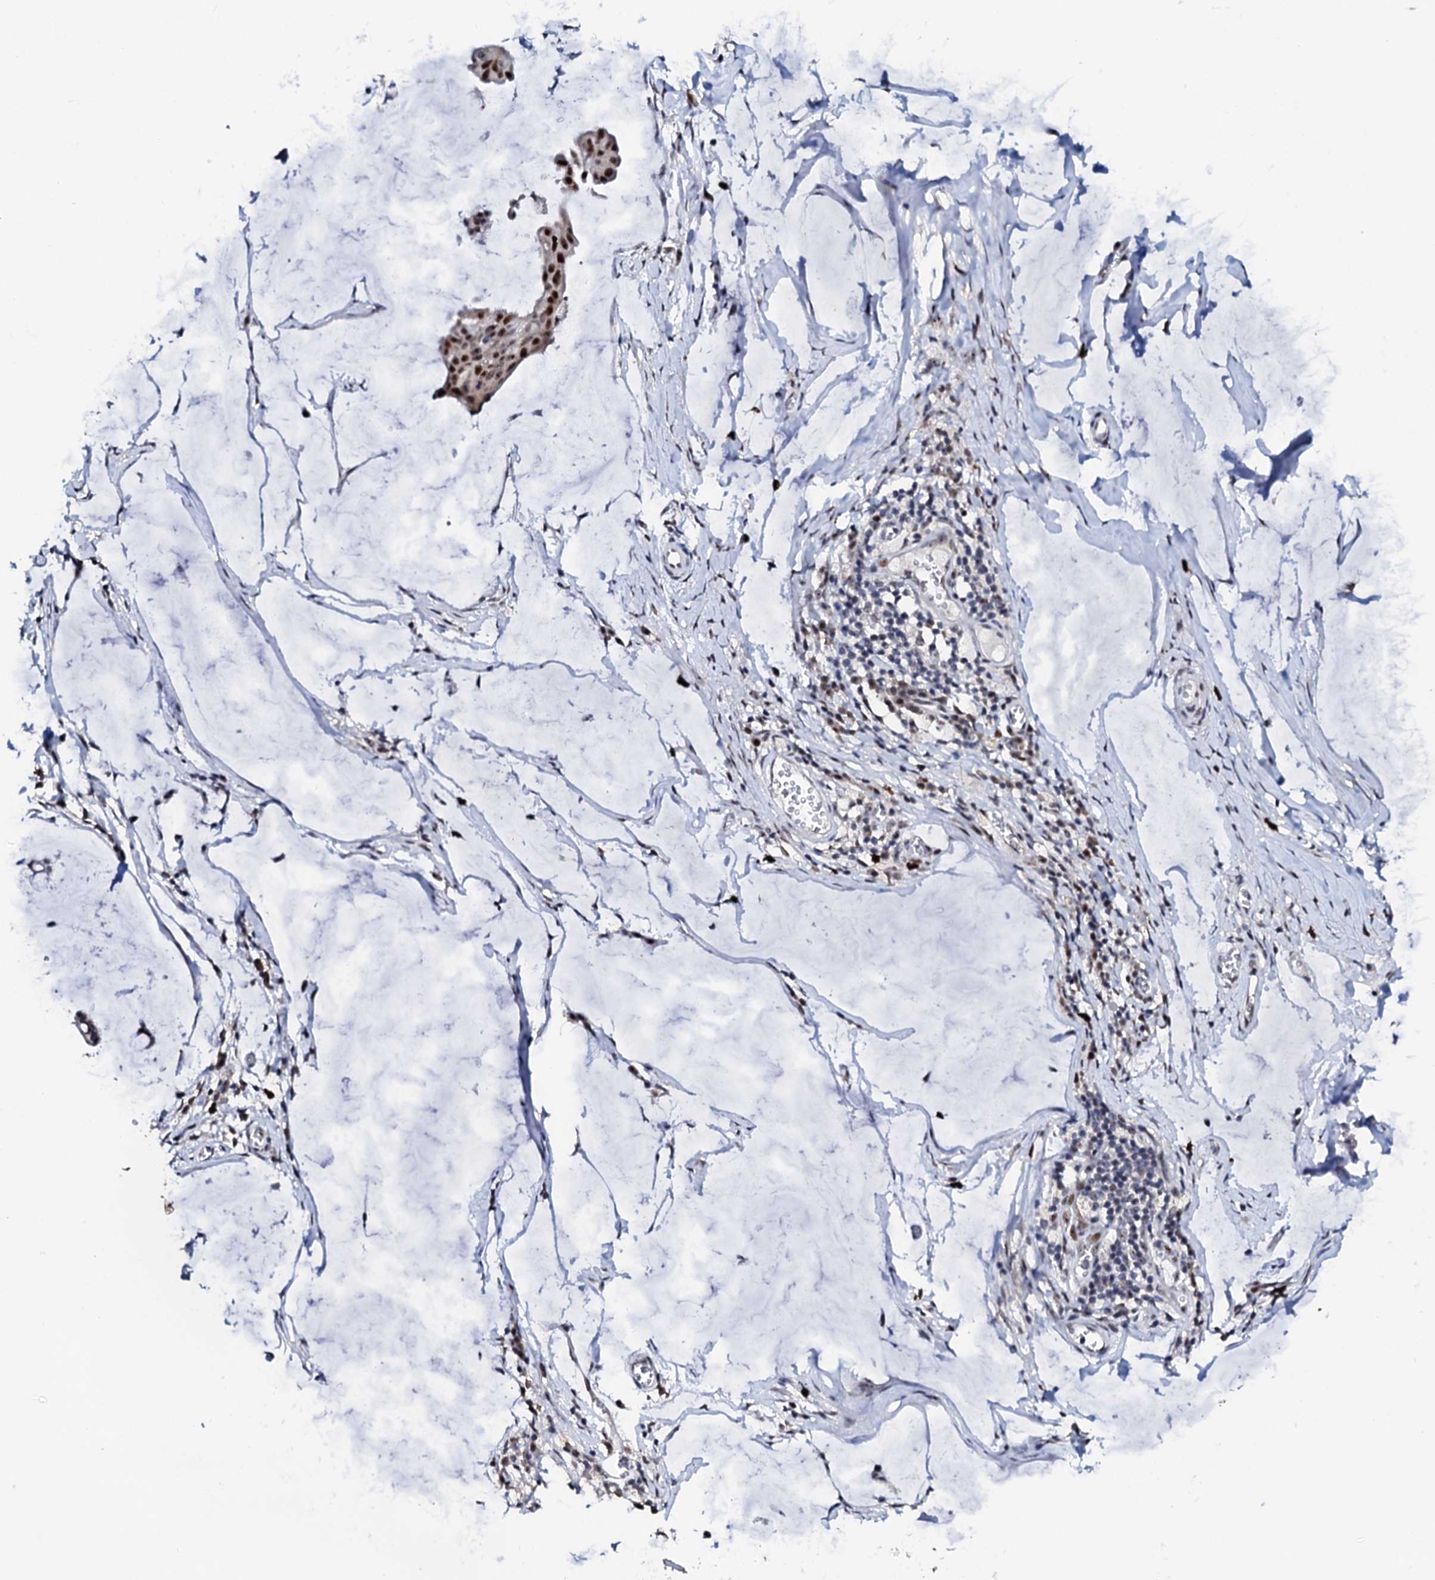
{"staining": {"intensity": "strong", "quantity": ">75%", "location": "nuclear"}, "tissue": "ovarian cancer", "cell_type": "Tumor cells", "image_type": "cancer", "snomed": [{"axis": "morphology", "description": "Cystadenocarcinoma, mucinous, NOS"}, {"axis": "topography", "description": "Ovary"}], "caption": "An image of human ovarian cancer (mucinous cystadenocarcinoma) stained for a protein demonstrates strong nuclear brown staining in tumor cells.", "gene": "NEUROG3", "patient": {"sex": "female", "age": 73}}